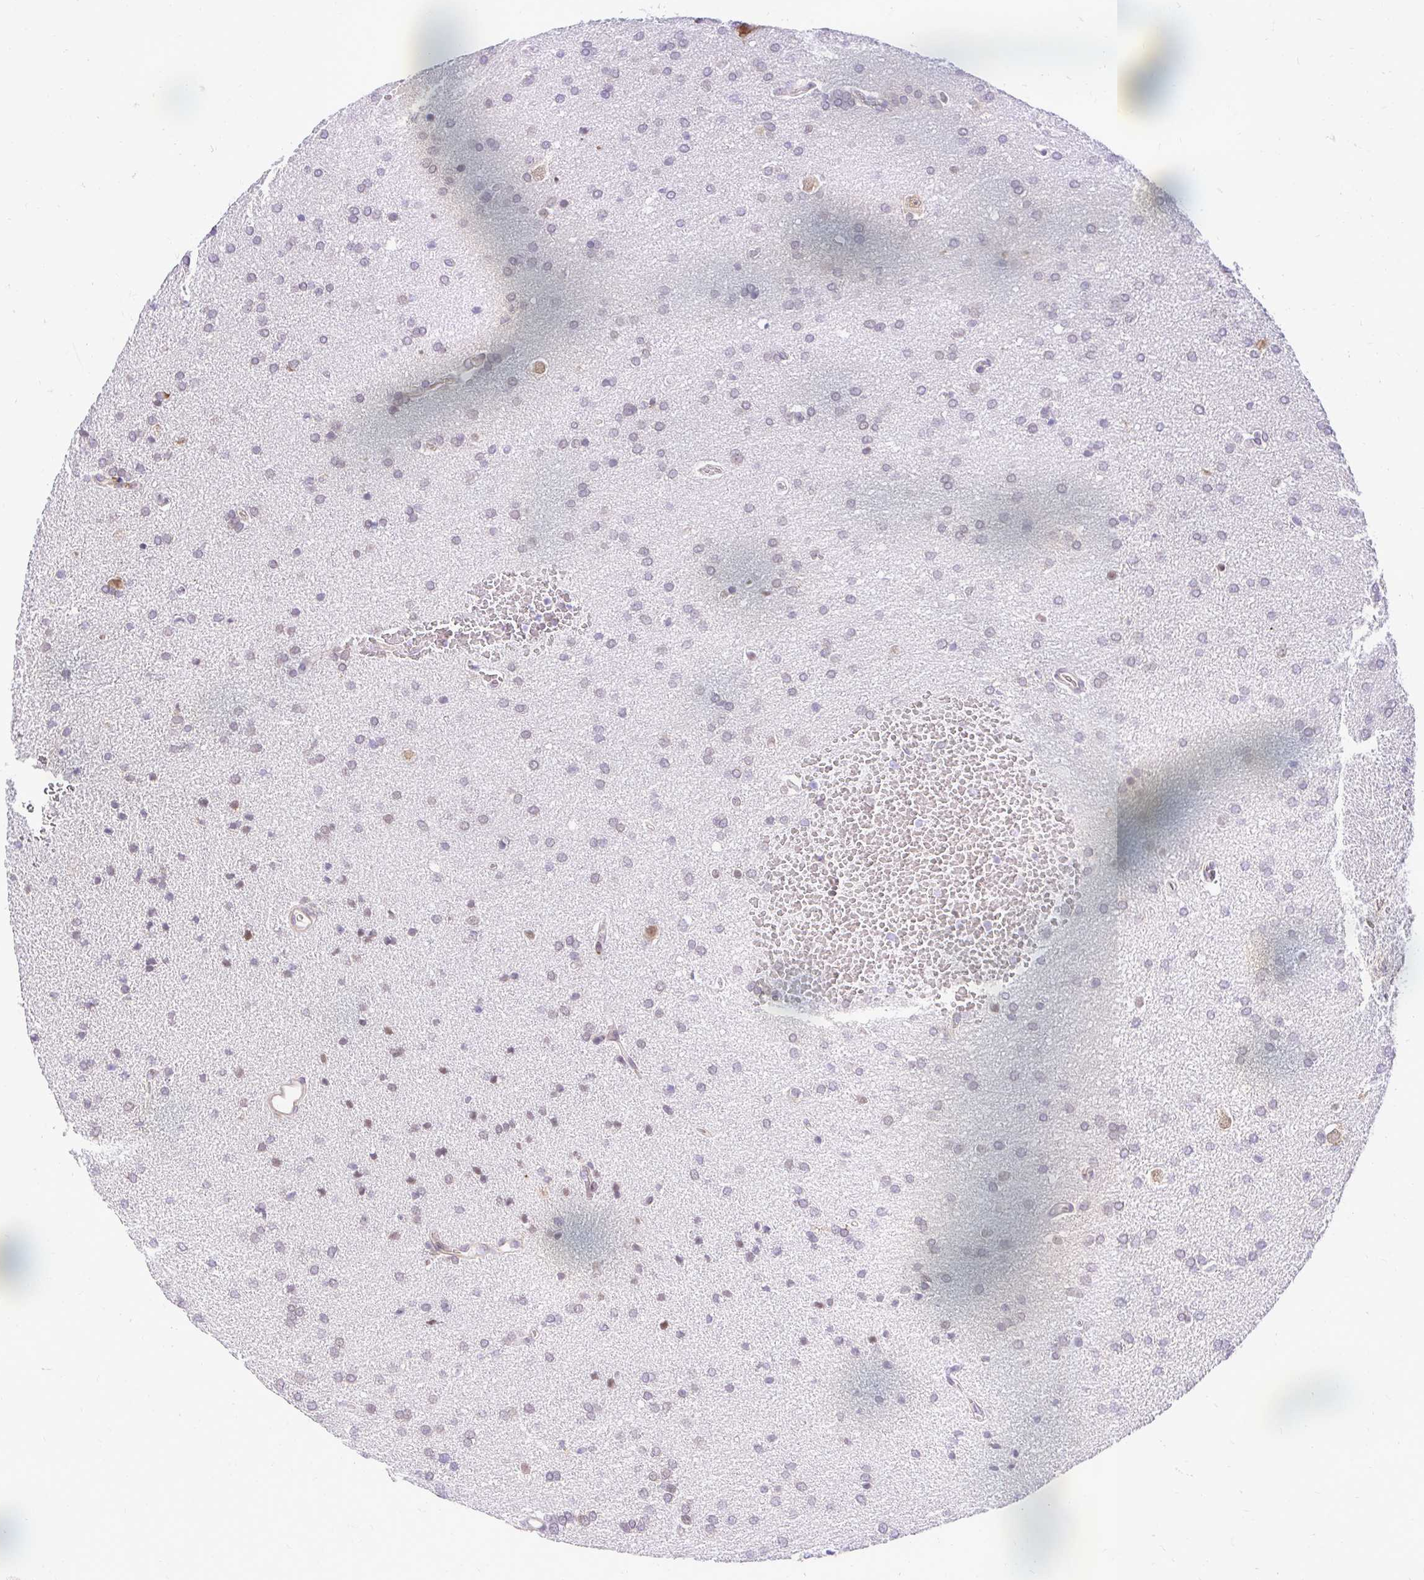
{"staining": {"intensity": "moderate", "quantity": "<25%", "location": "nuclear"}, "tissue": "glioma", "cell_type": "Tumor cells", "image_type": "cancer", "snomed": [{"axis": "morphology", "description": "Glioma, malignant, Low grade"}, {"axis": "topography", "description": "Brain"}], "caption": "Immunohistochemistry histopathology image of neoplastic tissue: human malignant glioma (low-grade) stained using immunohistochemistry exhibits low levels of moderate protein expression localized specifically in the nuclear of tumor cells, appearing as a nuclear brown color.", "gene": "NAALAD2", "patient": {"sex": "female", "age": 34}}